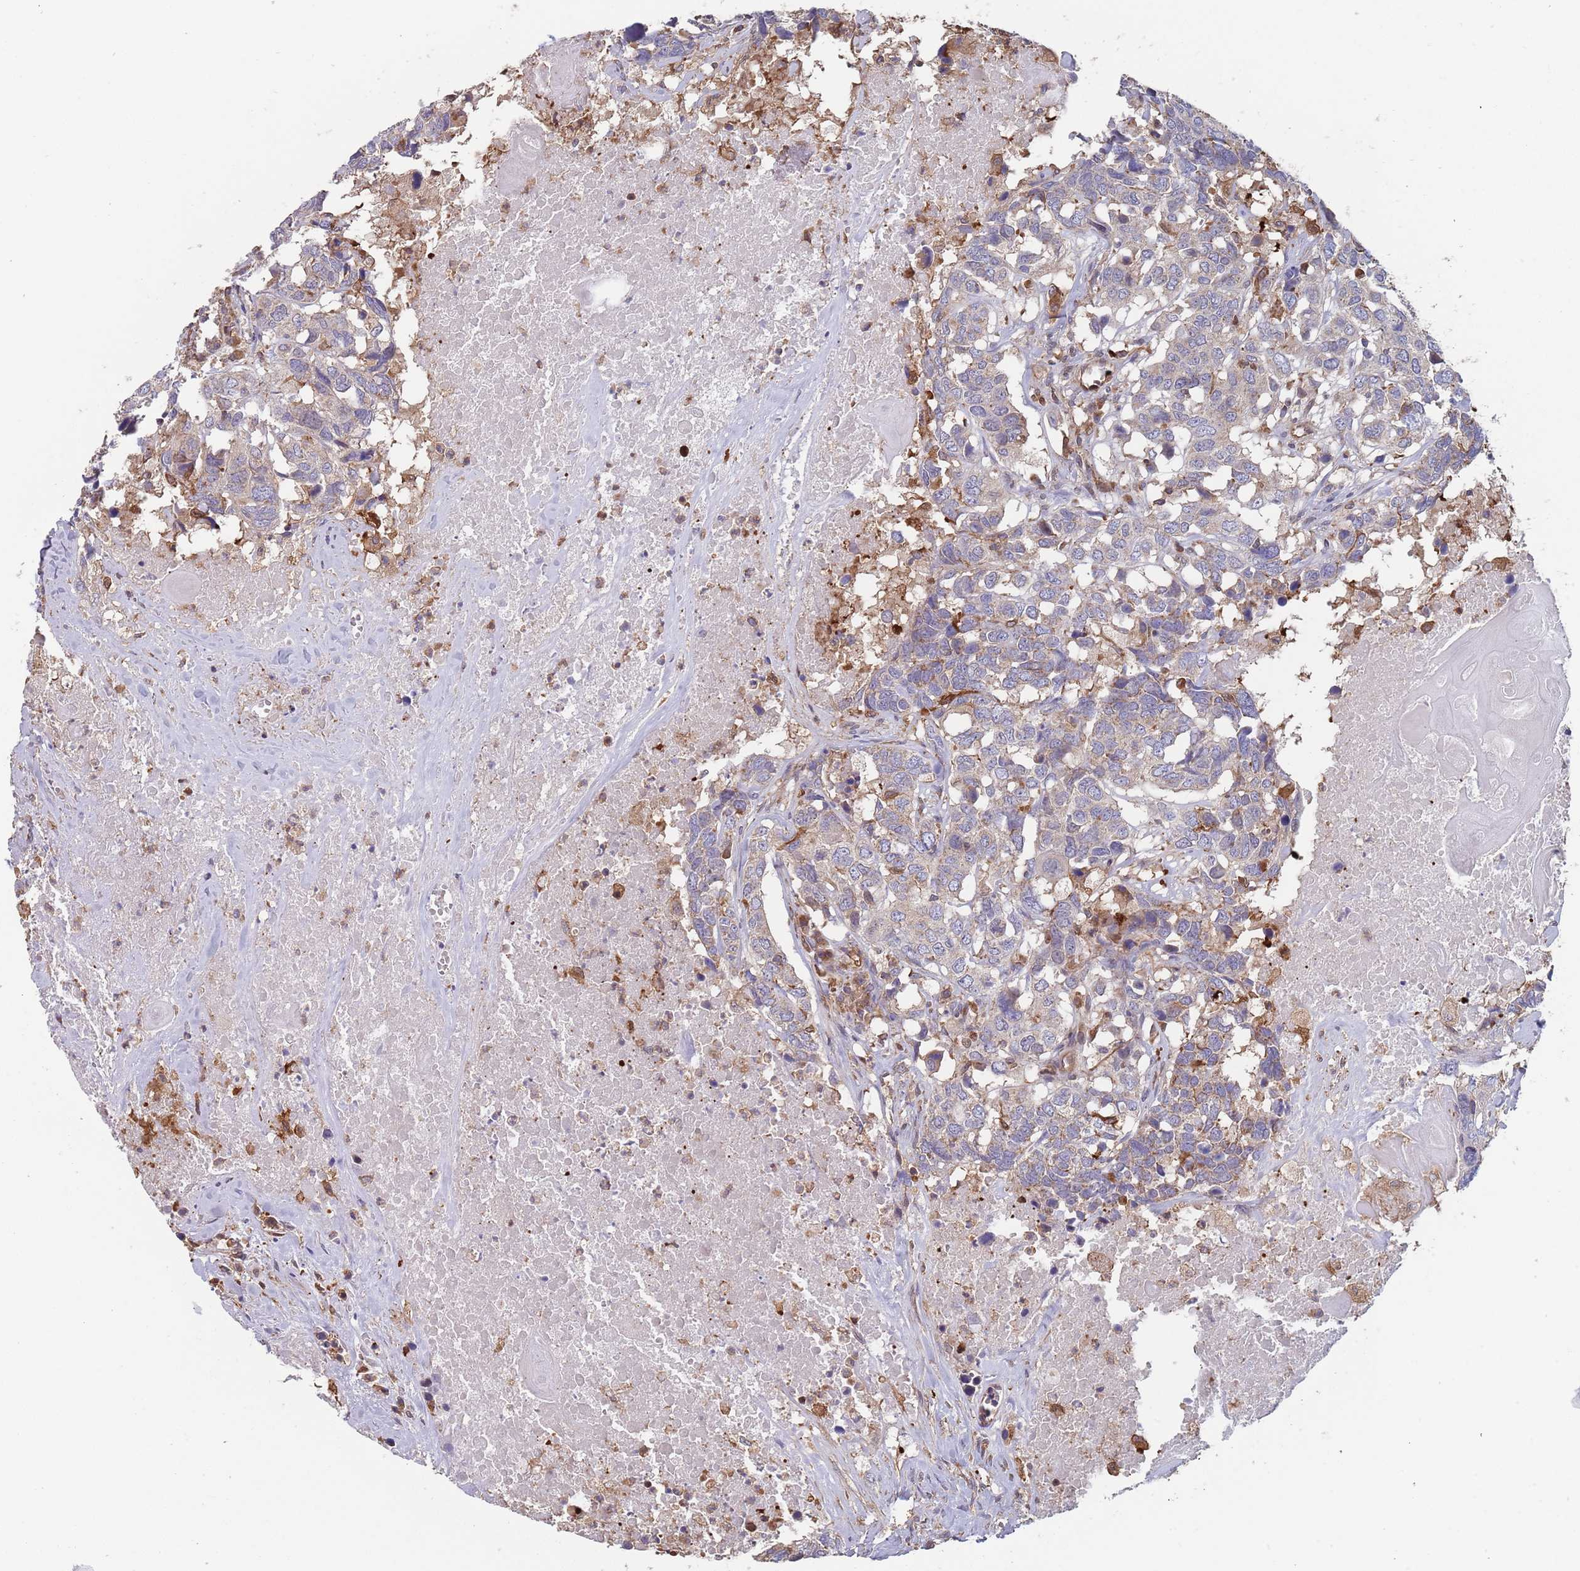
{"staining": {"intensity": "weak", "quantity": "<25%", "location": "cytoplasmic/membranous"}, "tissue": "head and neck cancer", "cell_type": "Tumor cells", "image_type": "cancer", "snomed": [{"axis": "morphology", "description": "Squamous cell carcinoma, NOS"}, {"axis": "topography", "description": "Head-Neck"}], "caption": "Immunohistochemical staining of human head and neck cancer (squamous cell carcinoma) displays no significant staining in tumor cells.", "gene": "GDI2", "patient": {"sex": "male", "age": 66}}